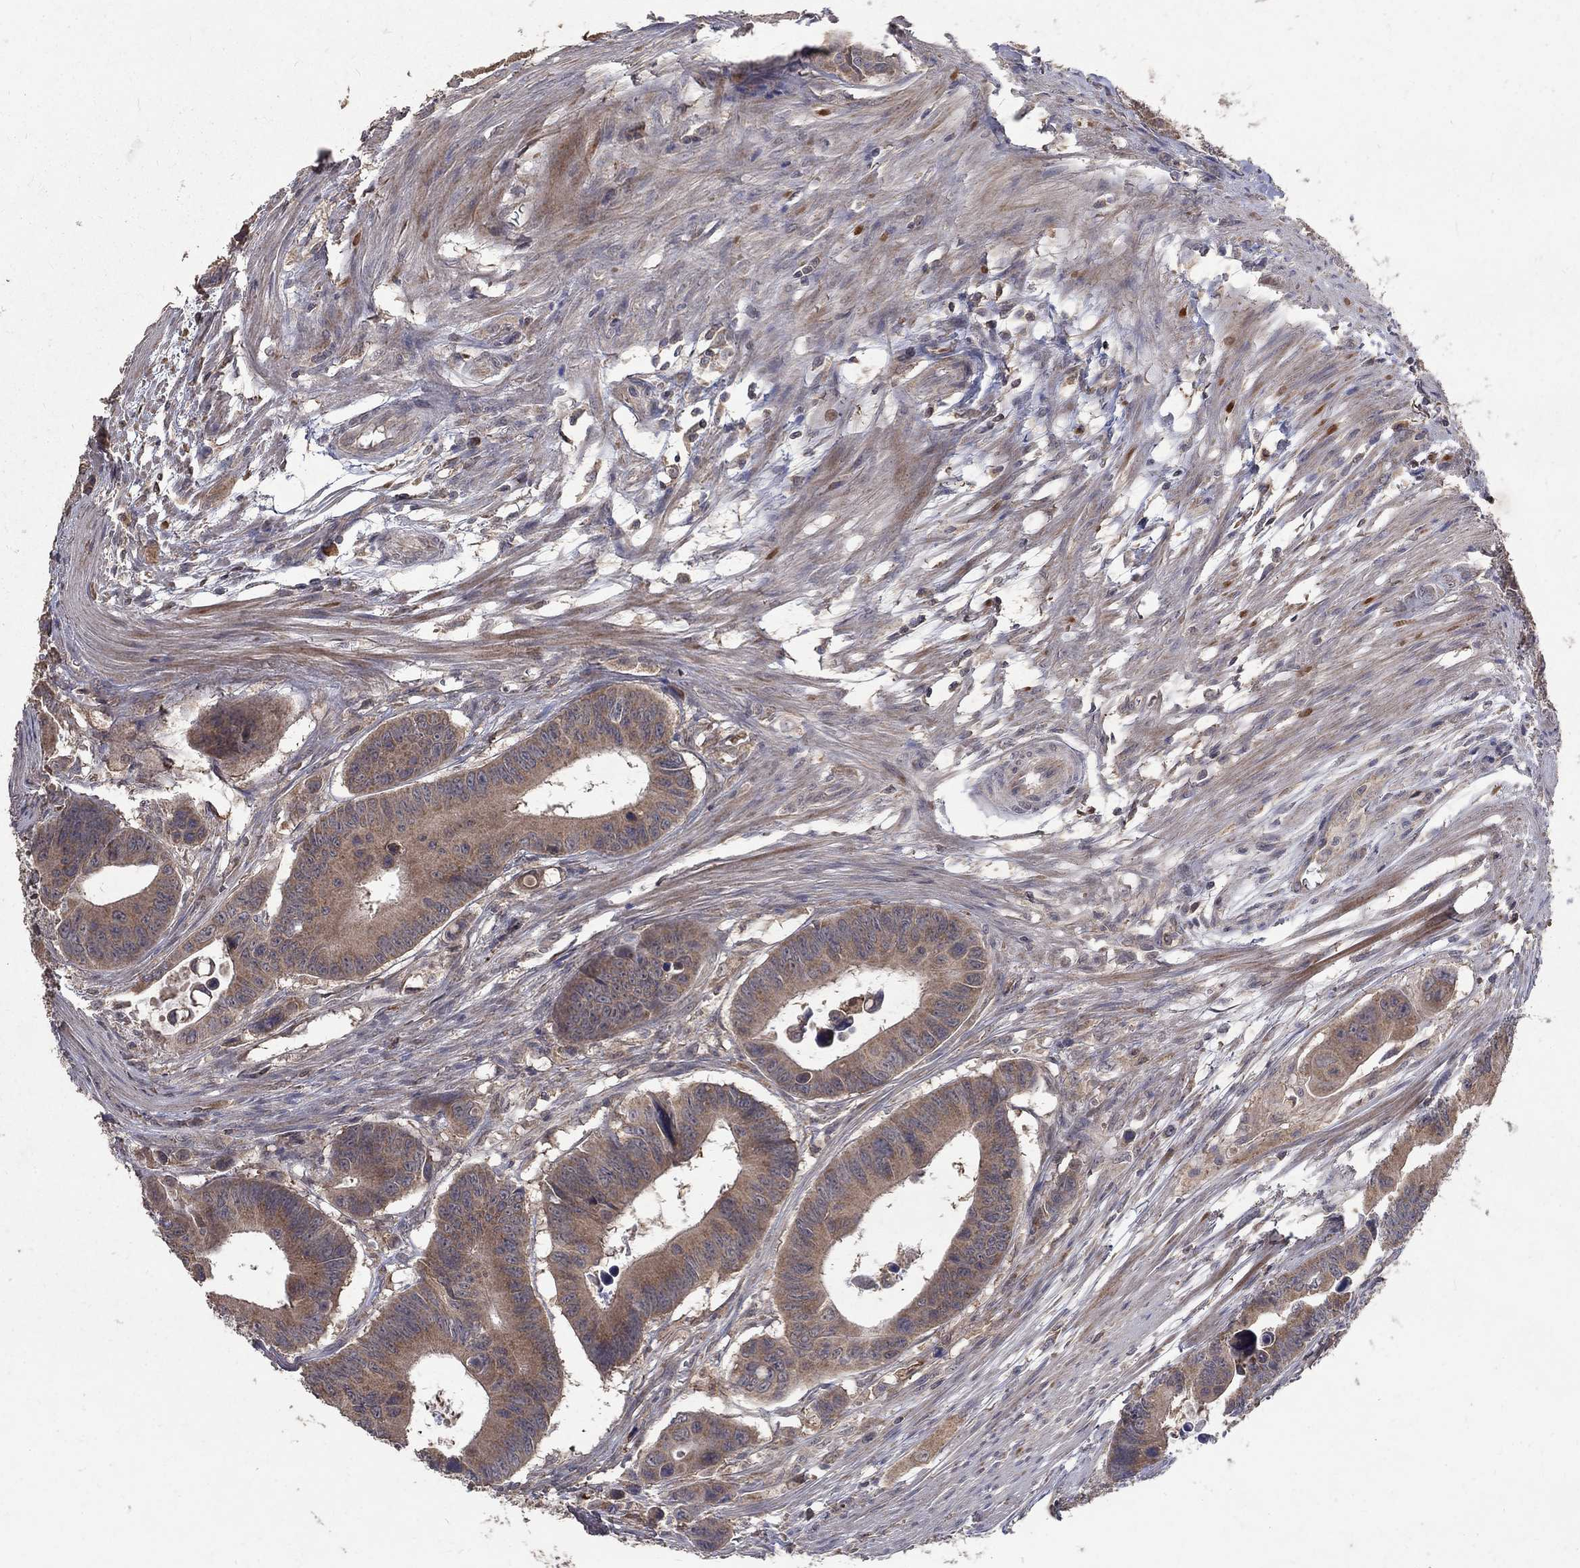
{"staining": {"intensity": "moderate", "quantity": "25%-75%", "location": "cytoplasmic/membranous"}, "tissue": "colorectal cancer", "cell_type": "Tumor cells", "image_type": "cancer", "snomed": [{"axis": "morphology", "description": "Adenocarcinoma, NOS"}, {"axis": "topography", "description": "Colon"}], "caption": "A brown stain labels moderate cytoplasmic/membranous positivity of a protein in colorectal cancer tumor cells. (Brightfield microscopy of DAB IHC at high magnification).", "gene": "C17orf75", "patient": {"sex": "female", "age": 87}}